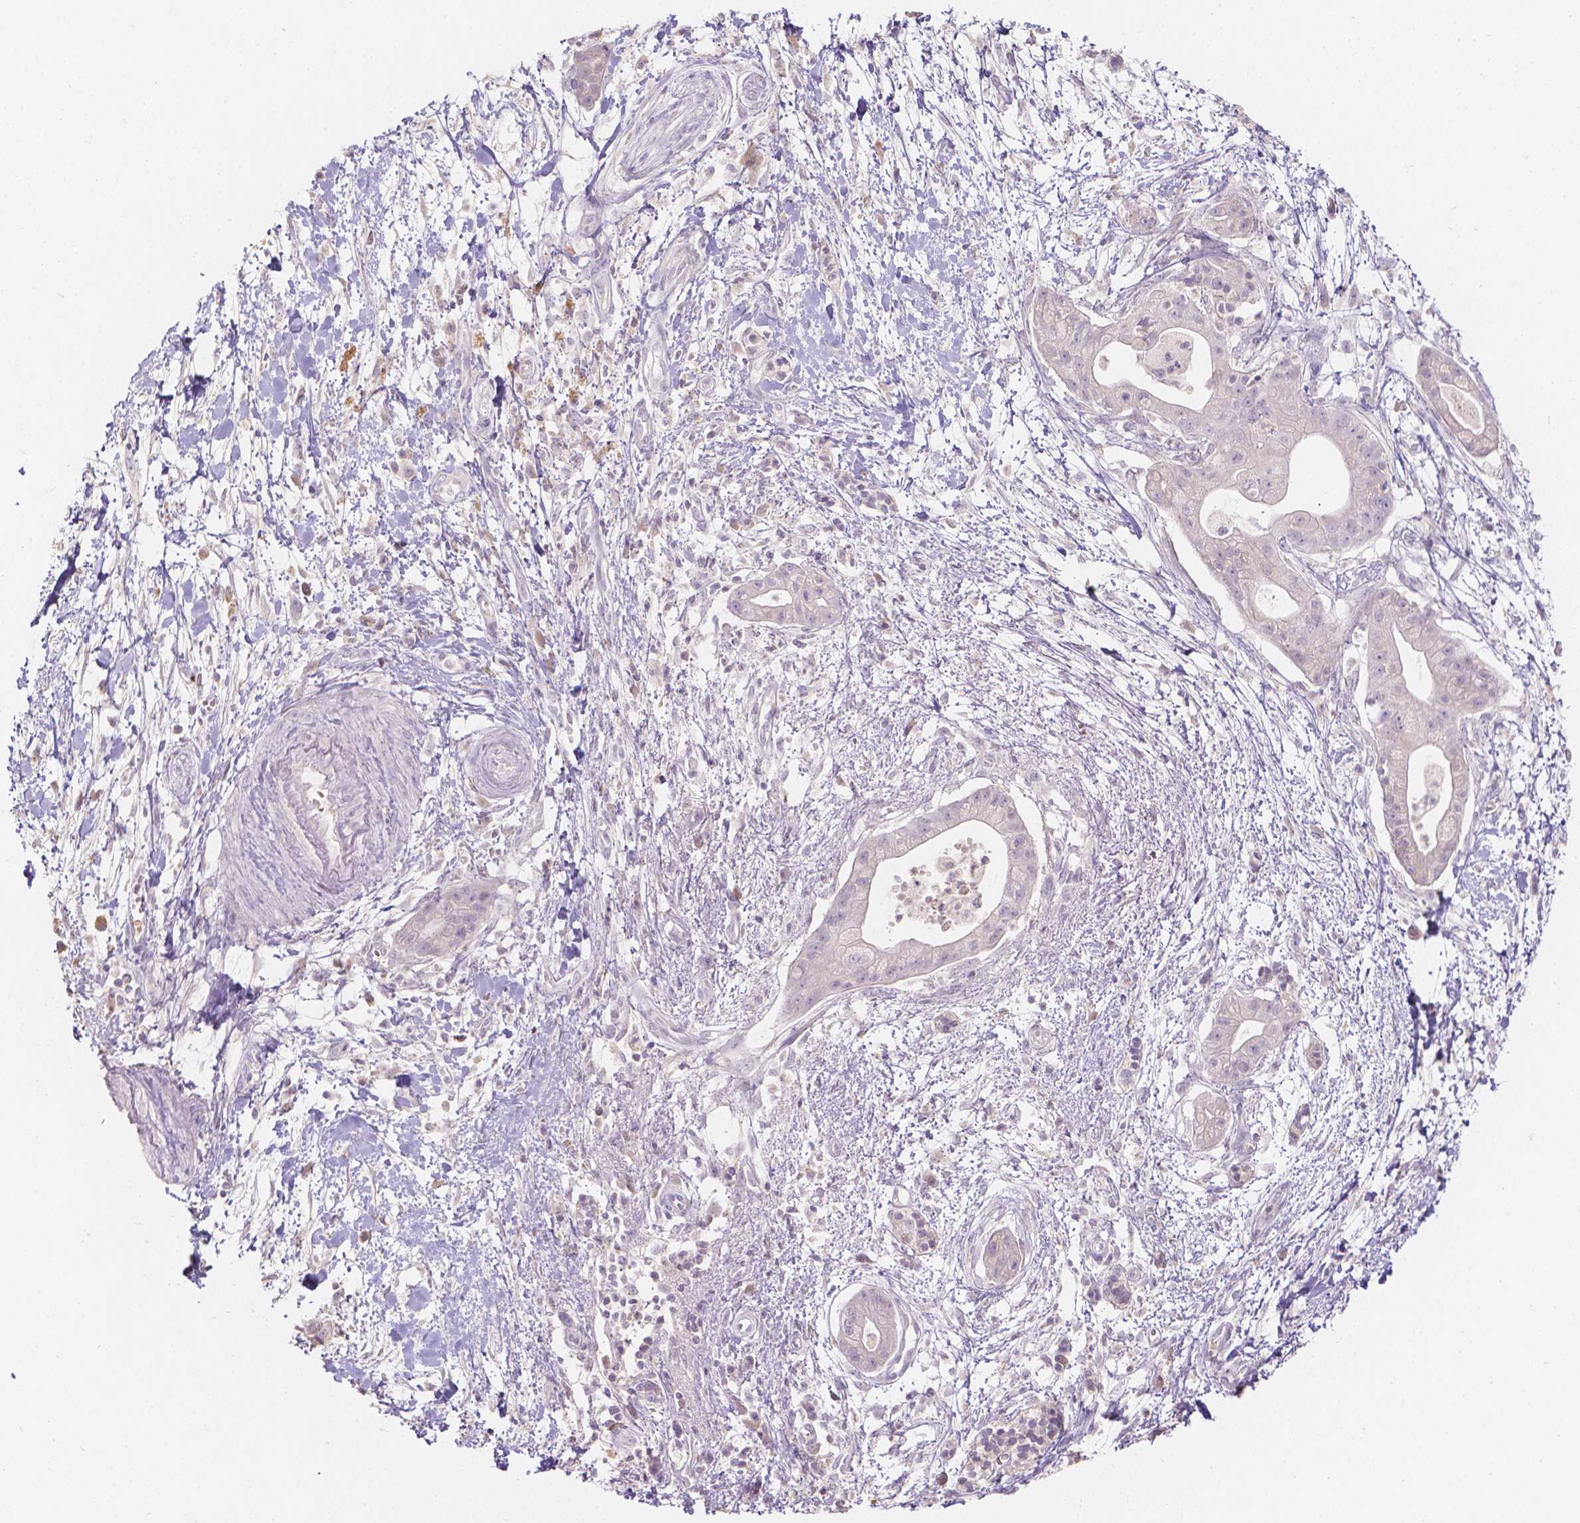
{"staining": {"intensity": "negative", "quantity": "none", "location": "none"}, "tissue": "pancreatic cancer", "cell_type": "Tumor cells", "image_type": "cancer", "snomed": [{"axis": "morphology", "description": "Normal tissue, NOS"}, {"axis": "morphology", "description": "Adenocarcinoma, NOS"}, {"axis": "topography", "description": "Lymph node"}, {"axis": "topography", "description": "Pancreas"}], "caption": "Tumor cells are negative for protein expression in human pancreatic cancer (adenocarcinoma).", "gene": "DCAF4L1", "patient": {"sex": "female", "age": 58}}